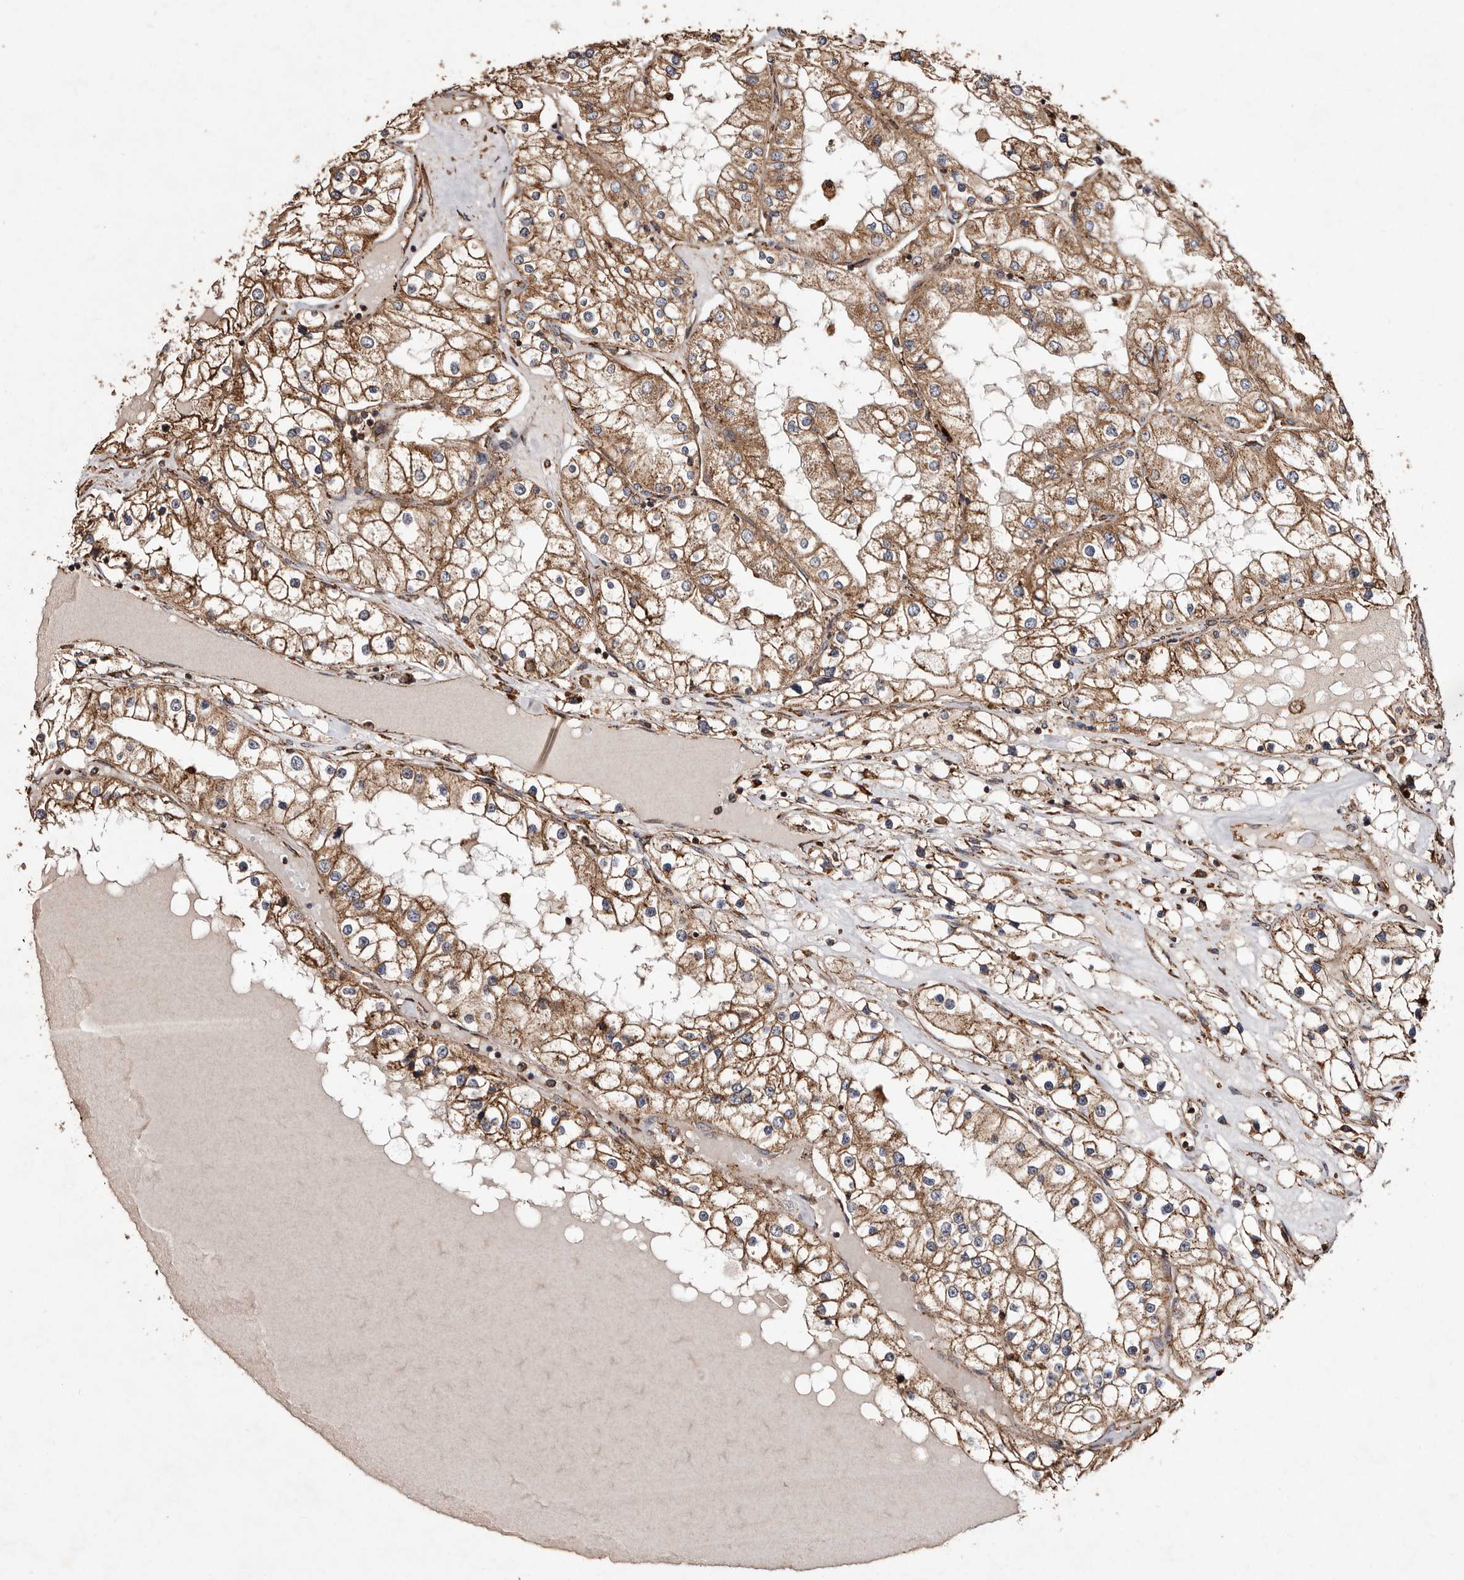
{"staining": {"intensity": "moderate", "quantity": ">75%", "location": "cytoplasmic/membranous"}, "tissue": "renal cancer", "cell_type": "Tumor cells", "image_type": "cancer", "snomed": [{"axis": "morphology", "description": "Adenocarcinoma, NOS"}, {"axis": "topography", "description": "Kidney"}], "caption": "Immunohistochemical staining of renal cancer (adenocarcinoma) shows moderate cytoplasmic/membranous protein staining in about >75% of tumor cells.", "gene": "STEAP2", "patient": {"sex": "male", "age": 68}}